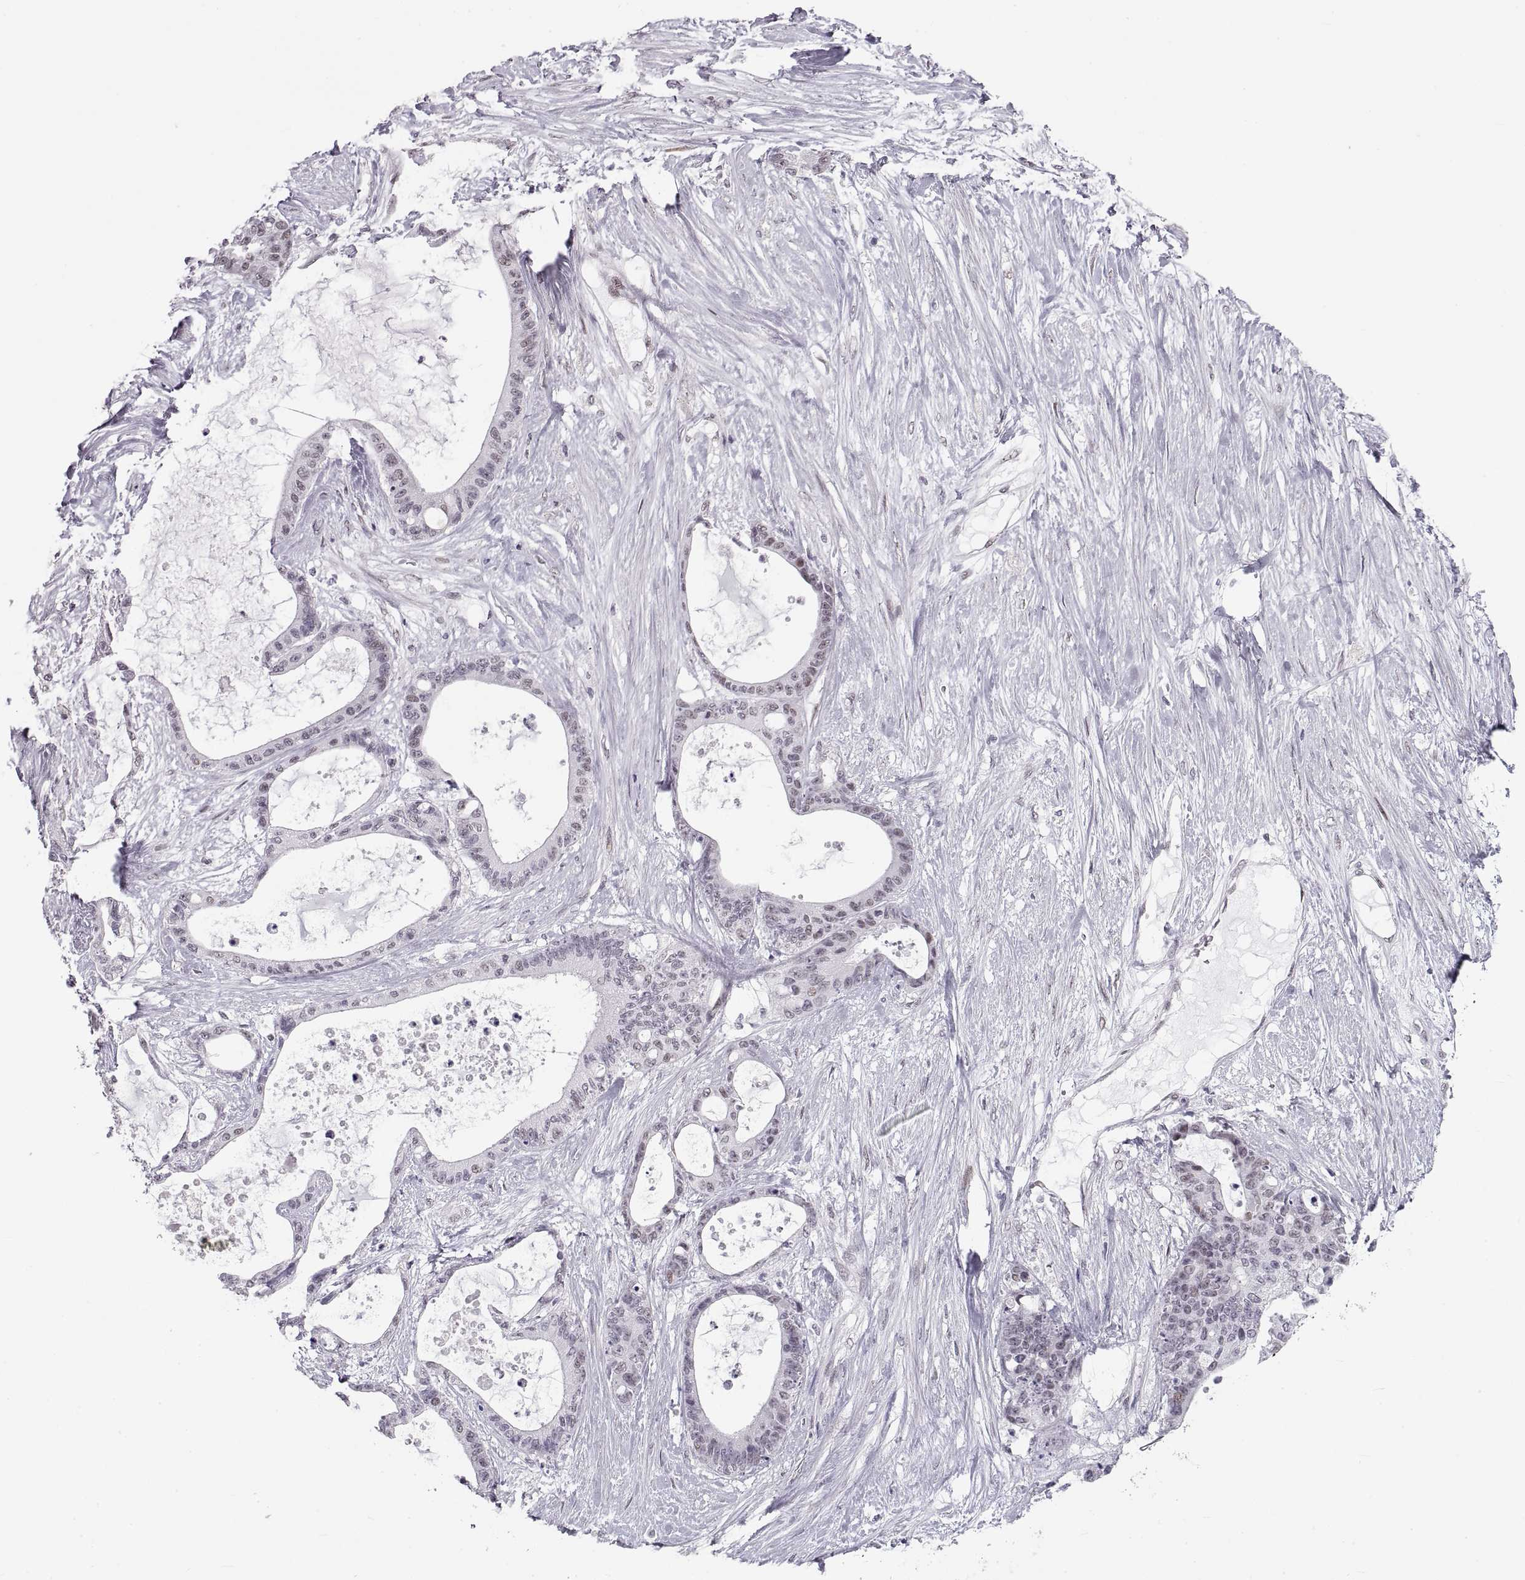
{"staining": {"intensity": "negative", "quantity": "none", "location": "none"}, "tissue": "liver cancer", "cell_type": "Tumor cells", "image_type": "cancer", "snomed": [{"axis": "morphology", "description": "Normal tissue, NOS"}, {"axis": "morphology", "description": "Cholangiocarcinoma"}, {"axis": "topography", "description": "Liver"}, {"axis": "topography", "description": "Peripheral nerve tissue"}], "caption": "Photomicrograph shows no significant protein positivity in tumor cells of cholangiocarcinoma (liver). Brightfield microscopy of immunohistochemistry stained with DAB (brown) and hematoxylin (blue), captured at high magnification.", "gene": "NANOS3", "patient": {"sex": "female", "age": 73}}